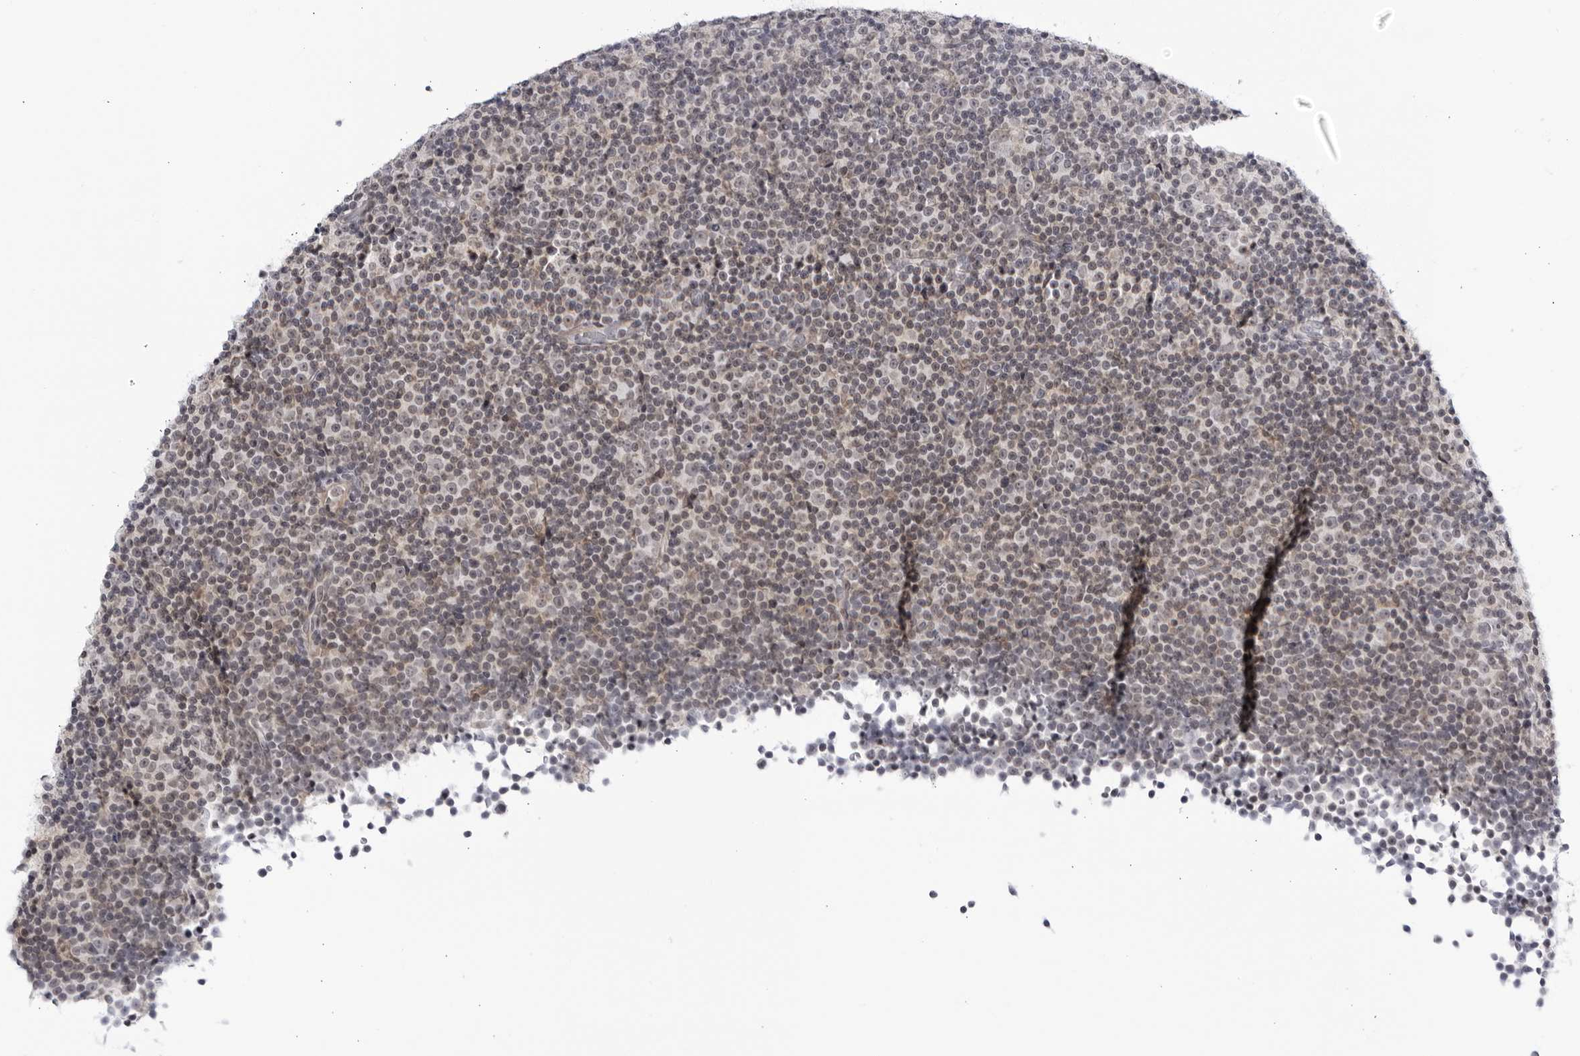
{"staining": {"intensity": "negative", "quantity": "none", "location": "none"}, "tissue": "lymphoma", "cell_type": "Tumor cells", "image_type": "cancer", "snomed": [{"axis": "morphology", "description": "Malignant lymphoma, non-Hodgkin's type, Low grade"}, {"axis": "topography", "description": "Lymph node"}], "caption": "Tumor cells show no significant protein positivity in lymphoma.", "gene": "CNBD1", "patient": {"sex": "female", "age": 67}}